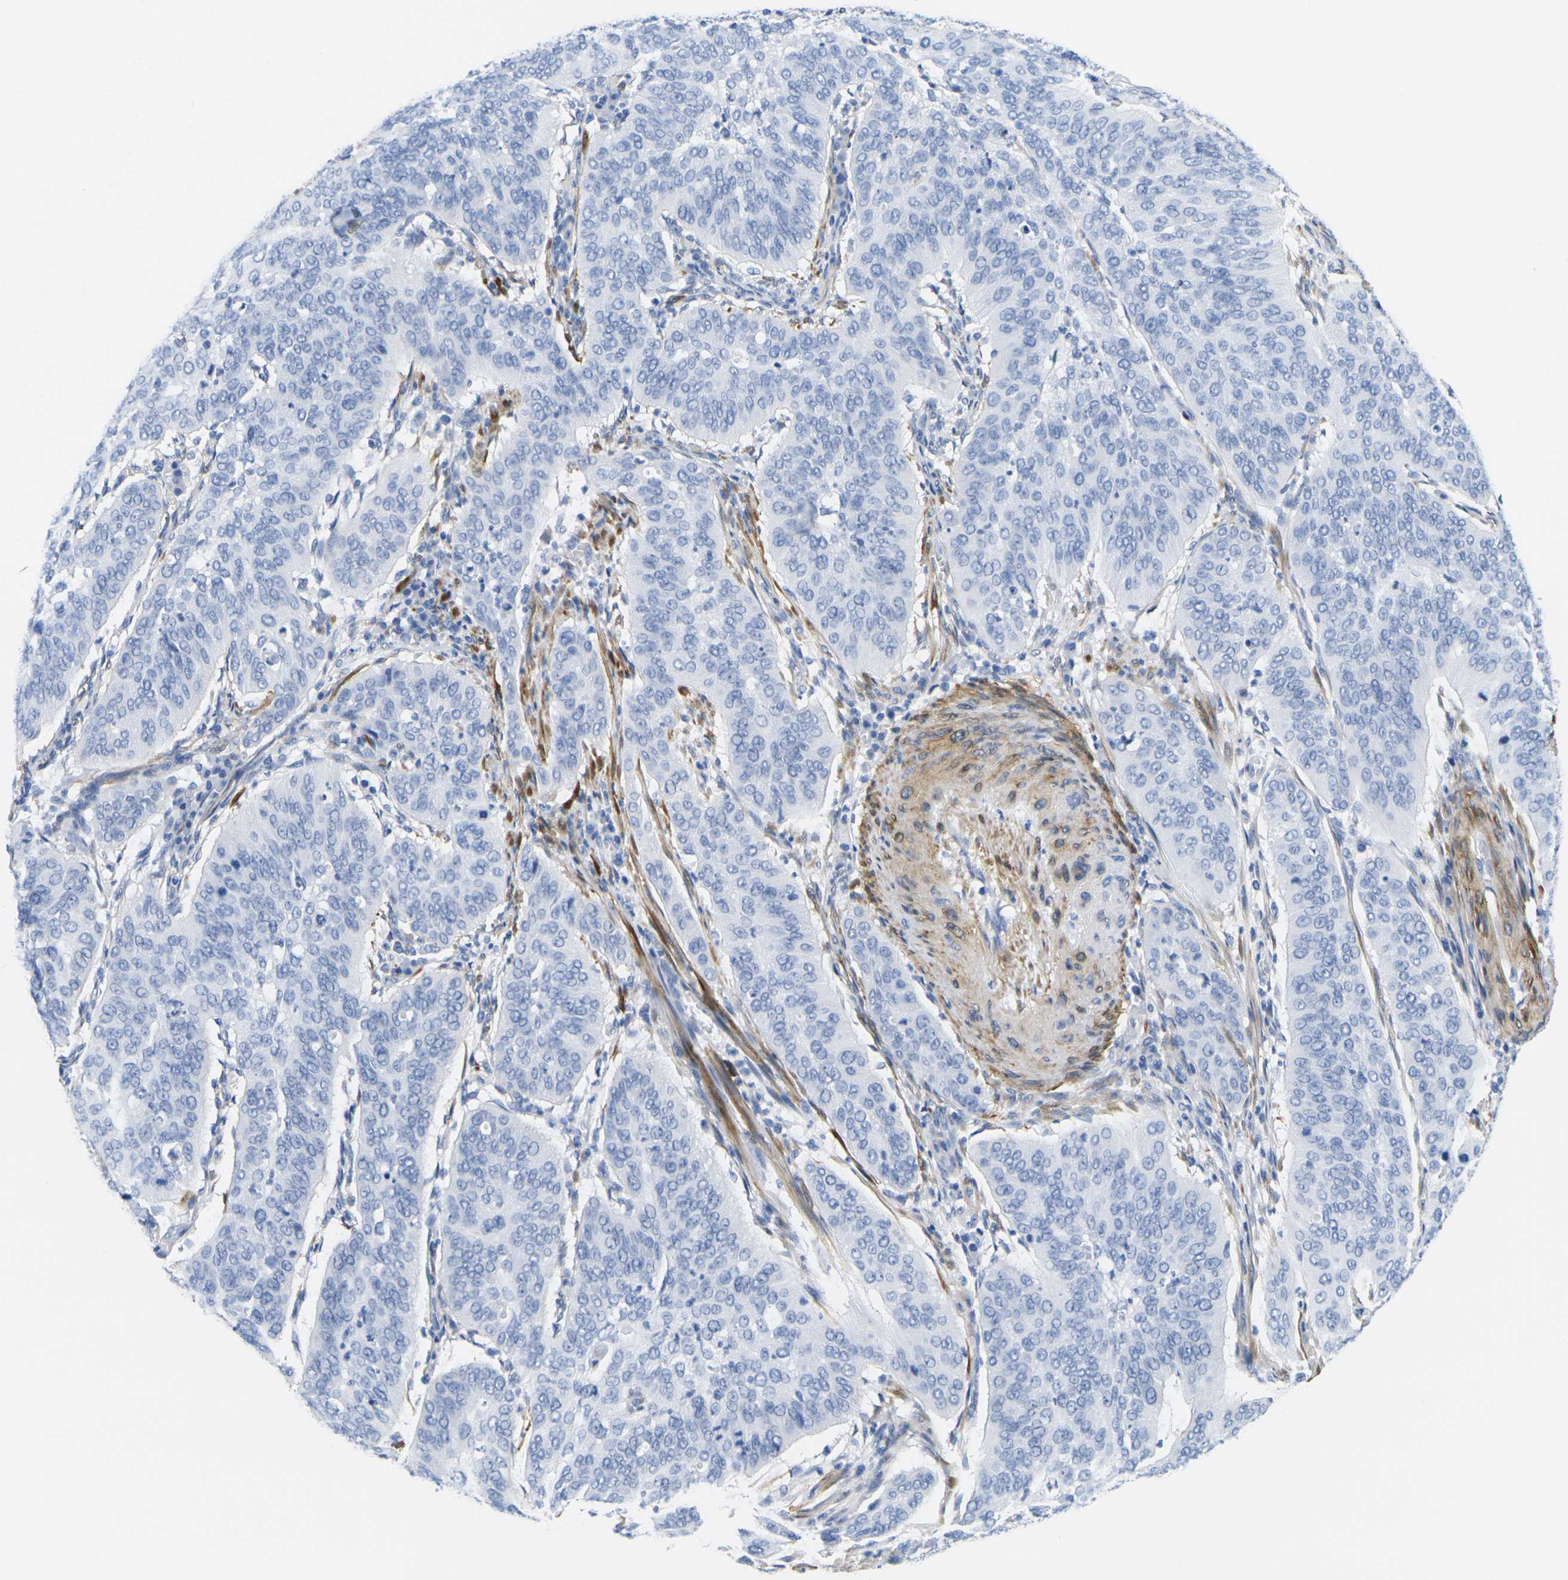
{"staining": {"intensity": "negative", "quantity": "none", "location": "none"}, "tissue": "cervical cancer", "cell_type": "Tumor cells", "image_type": "cancer", "snomed": [{"axis": "morphology", "description": "Normal tissue, NOS"}, {"axis": "morphology", "description": "Squamous cell carcinoma, NOS"}, {"axis": "topography", "description": "Cervix"}], "caption": "An IHC photomicrograph of cervical cancer (squamous cell carcinoma) is shown. There is no staining in tumor cells of cervical cancer (squamous cell carcinoma).", "gene": "CNN1", "patient": {"sex": "female", "age": 39}}